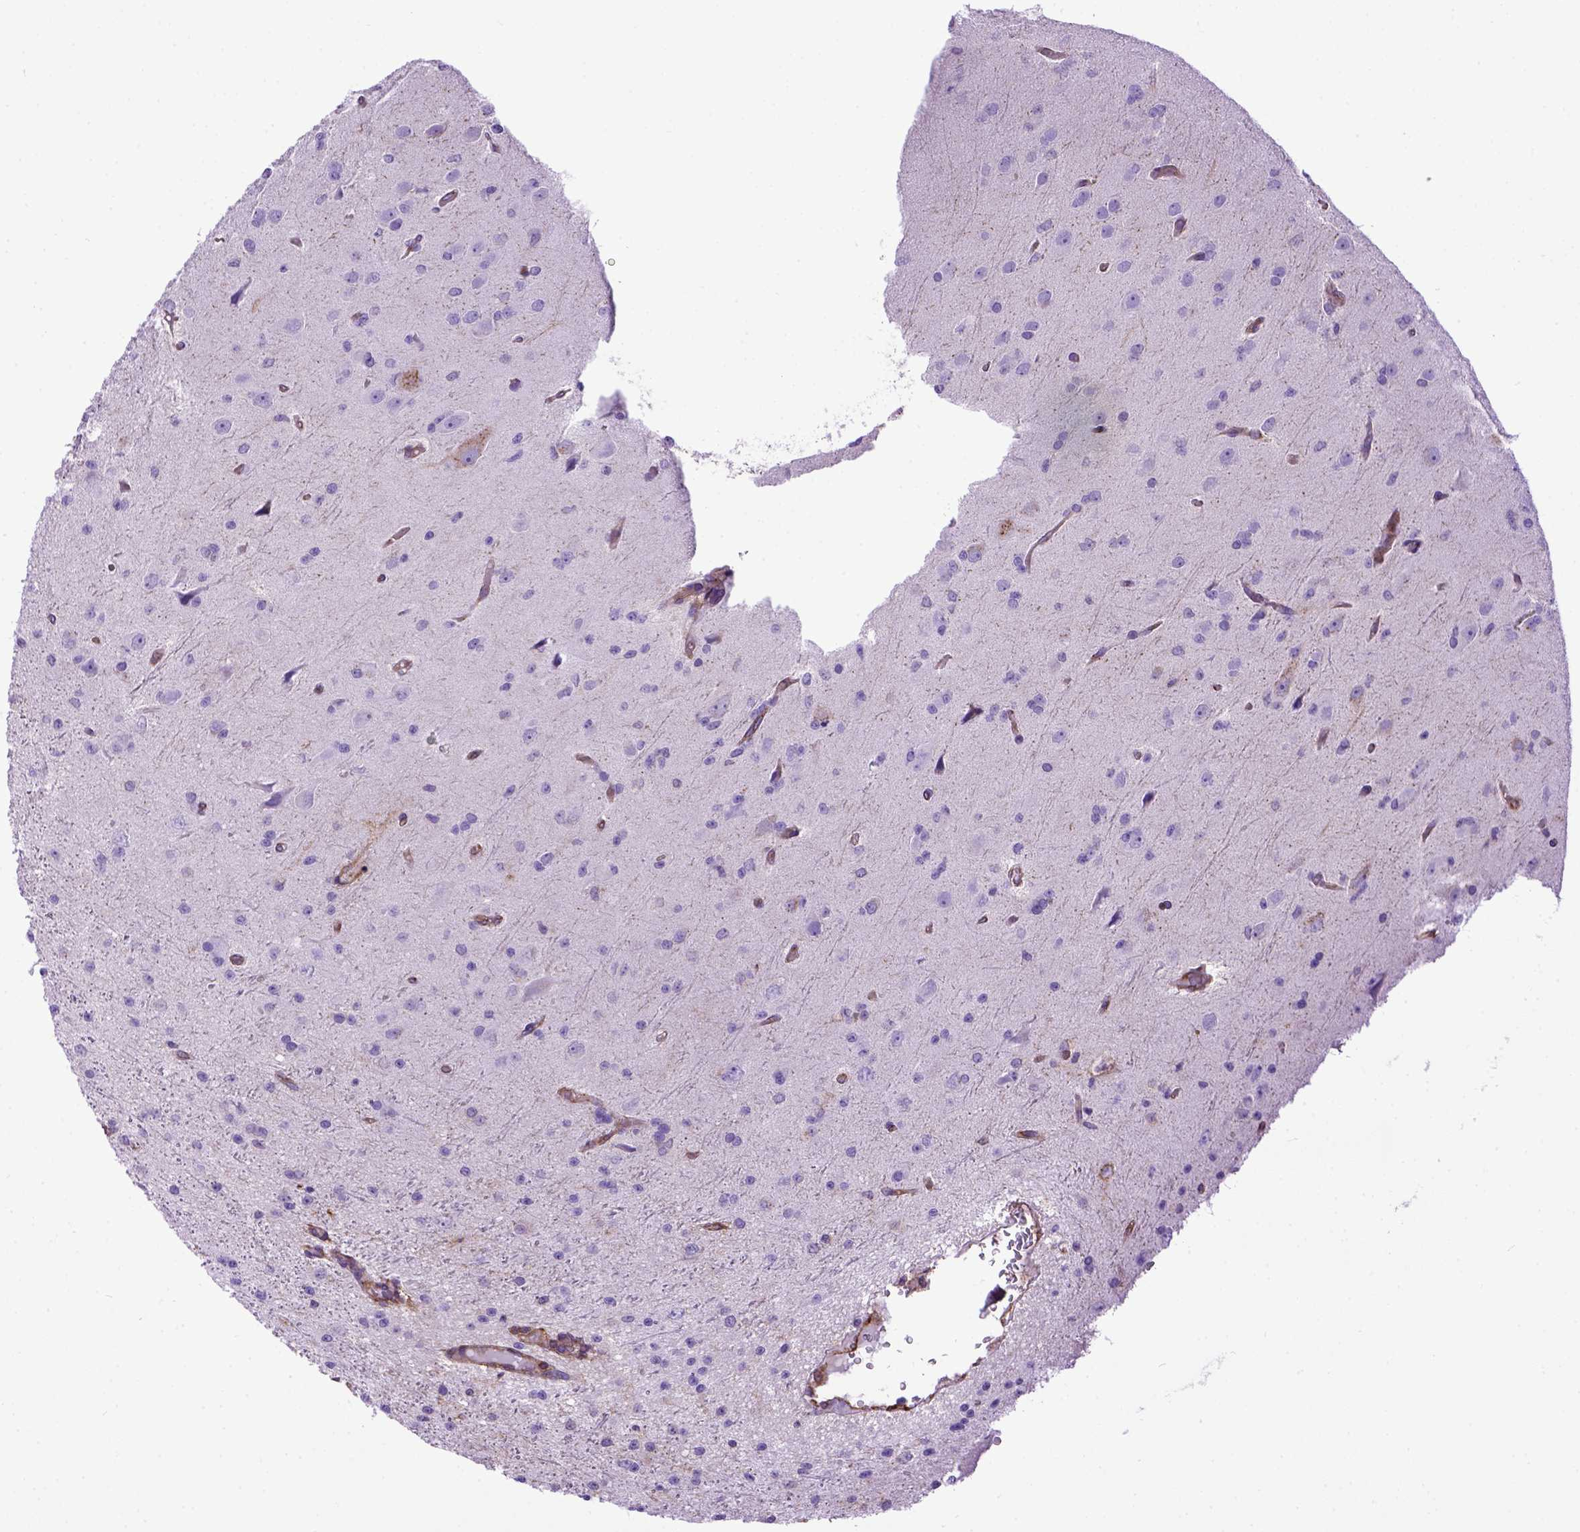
{"staining": {"intensity": "negative", "quantity": "none", "location": "none"}, "tissue": "glioma", "cell_type": "Tumor cells", "image_type": "cancer", "snomed": [{"axis": "morphology", "description": "Glioma, malignant, Low grade"}, {"axis": "topography", "description": "Brain"}], "caption": "Immunohistochemical staining of glioma reveals no significant staining in tumor cells. The staining was performed using DAB (3,3'-diaminobenzidine) to visualize the protein expression in brown, while the nuclei were stained in blue with hematoxylin (Magnification: 20x).", "gene": "MVP", "patient": {"sex": "male", "age": 27}}